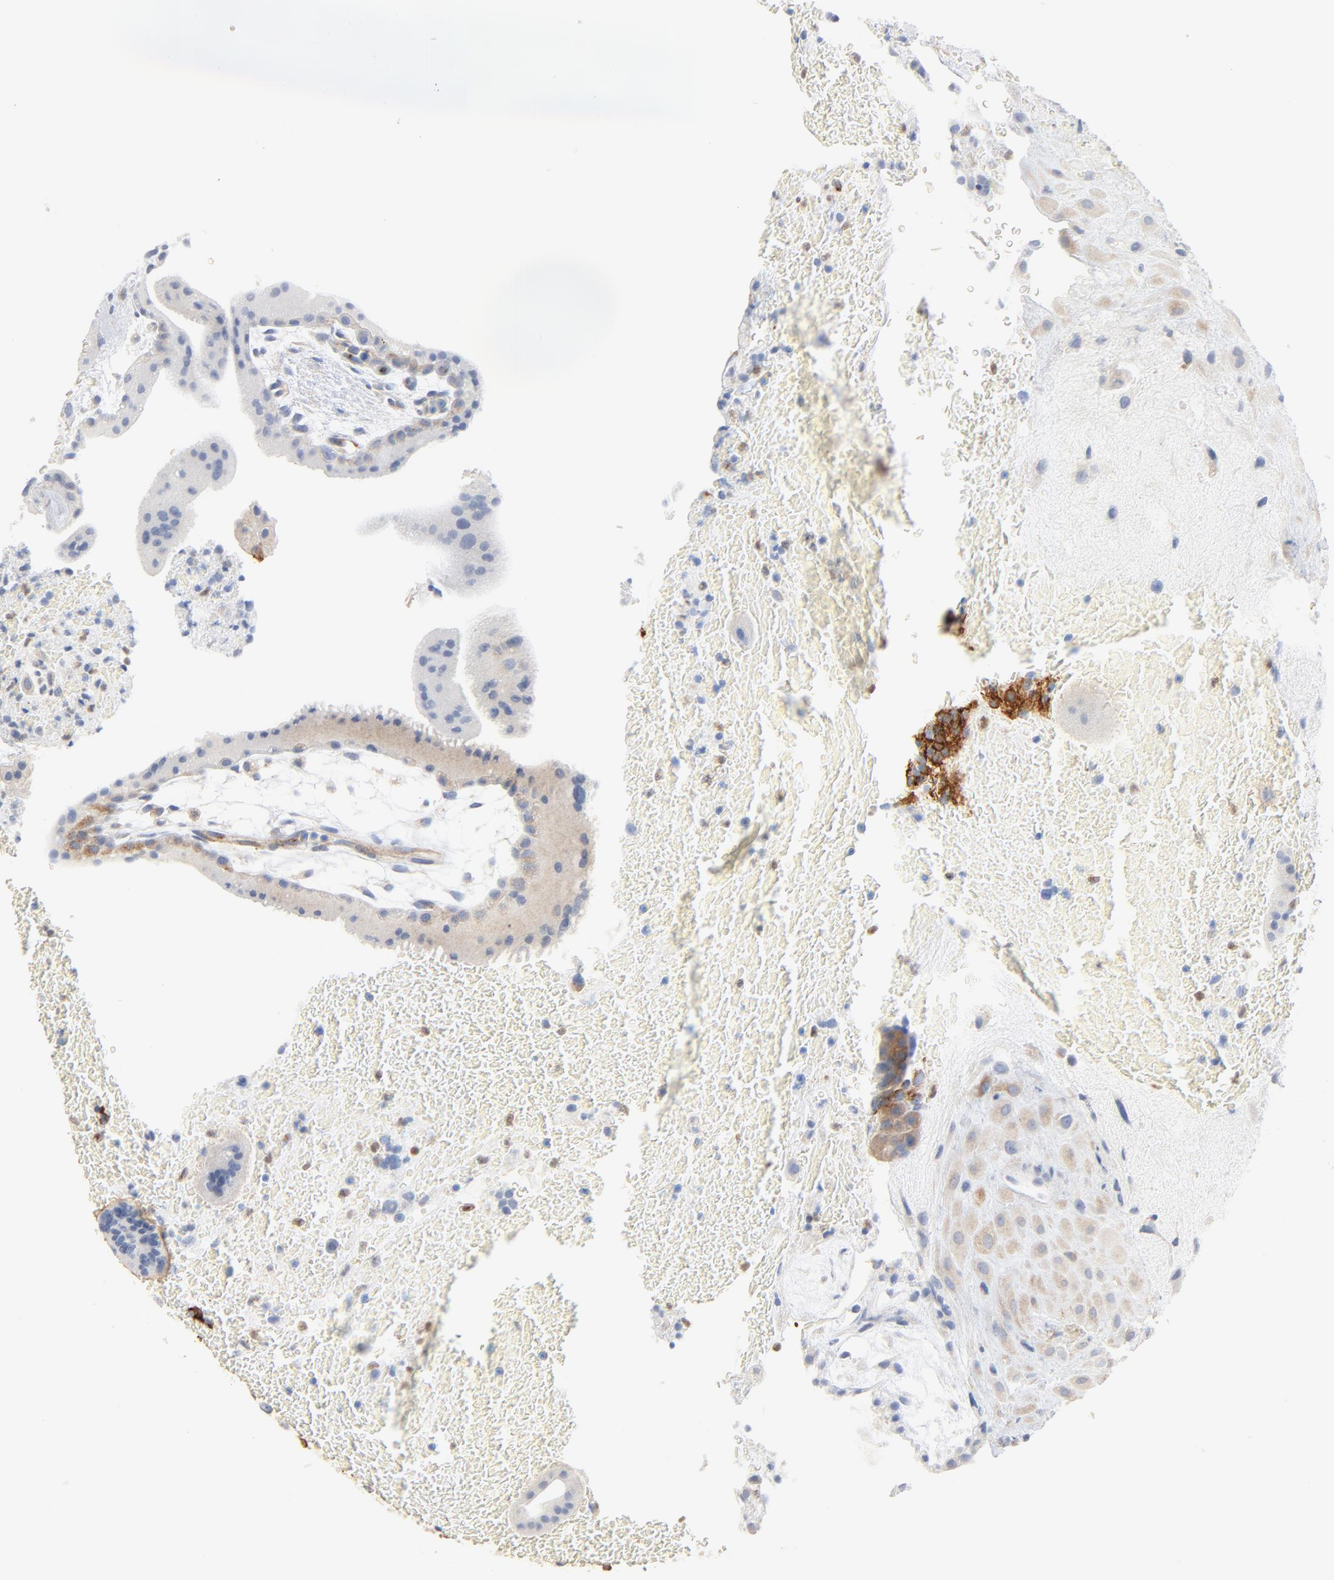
{"staining": {"intensity": "weak", "quantity": ">75%", "location": "cytoplasmic/membranous"}, "tissue": "placenta", "cell_type": "Decidual cells", "image_type": "normal", "snomed": [{"axis": "morphology", "description": "Normal tissue, NOS"}, {"axis": "topography", "description": "Placenta"}], "caption": "Immunohistochemistry (DAB) staining of normal human placenta reveals weak cytoplasmic/membranous protein staining in approximately >75% of decidual cells.", "gene": "IFT43", "patient": {"sex": "female", "age": 19}}